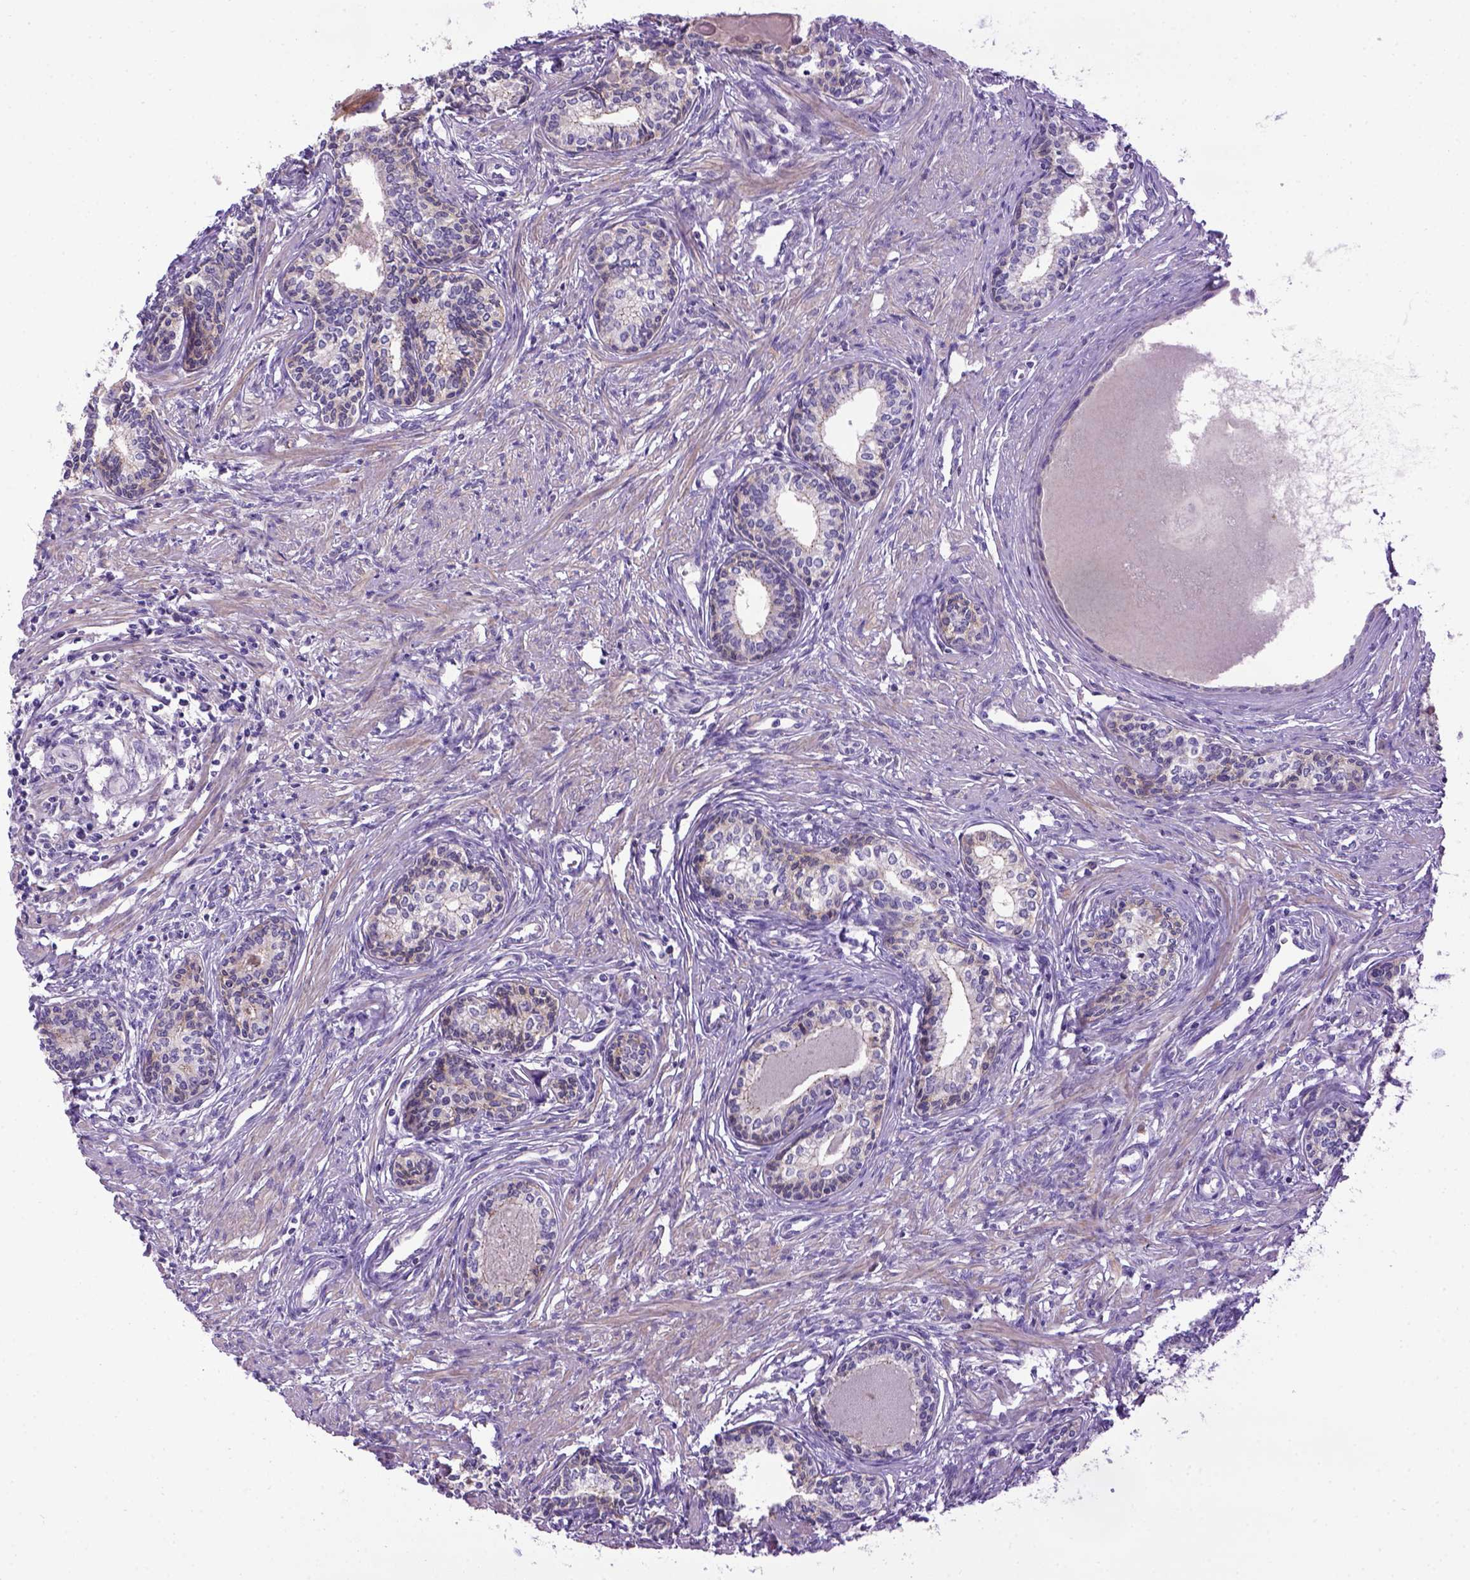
{"staining": {"intensity": "weak", "quantity": "25%-75%", "location": "cytoplasmic/membranous"}, "tissue": "prostate", "cell_type": "Glandular cells", "image_type": "normal", "snomed": [{"axis": "morphology", "description": "Normal tissue, NOS"}, {"axis": "topography", "description": "Prostate"}], "caption": "Immunohistochemistry histopathology image of unremarkable prostate: human prostate stained using immunohistochemistry displays low levels of weak protein expression localized specifically in the cytoplasmic/membranous of glandular cells, appearing as a cytoplasmic/membranous brown color.", "gene": "CDH1", "patient": {"sex": "male", "age": 60}}